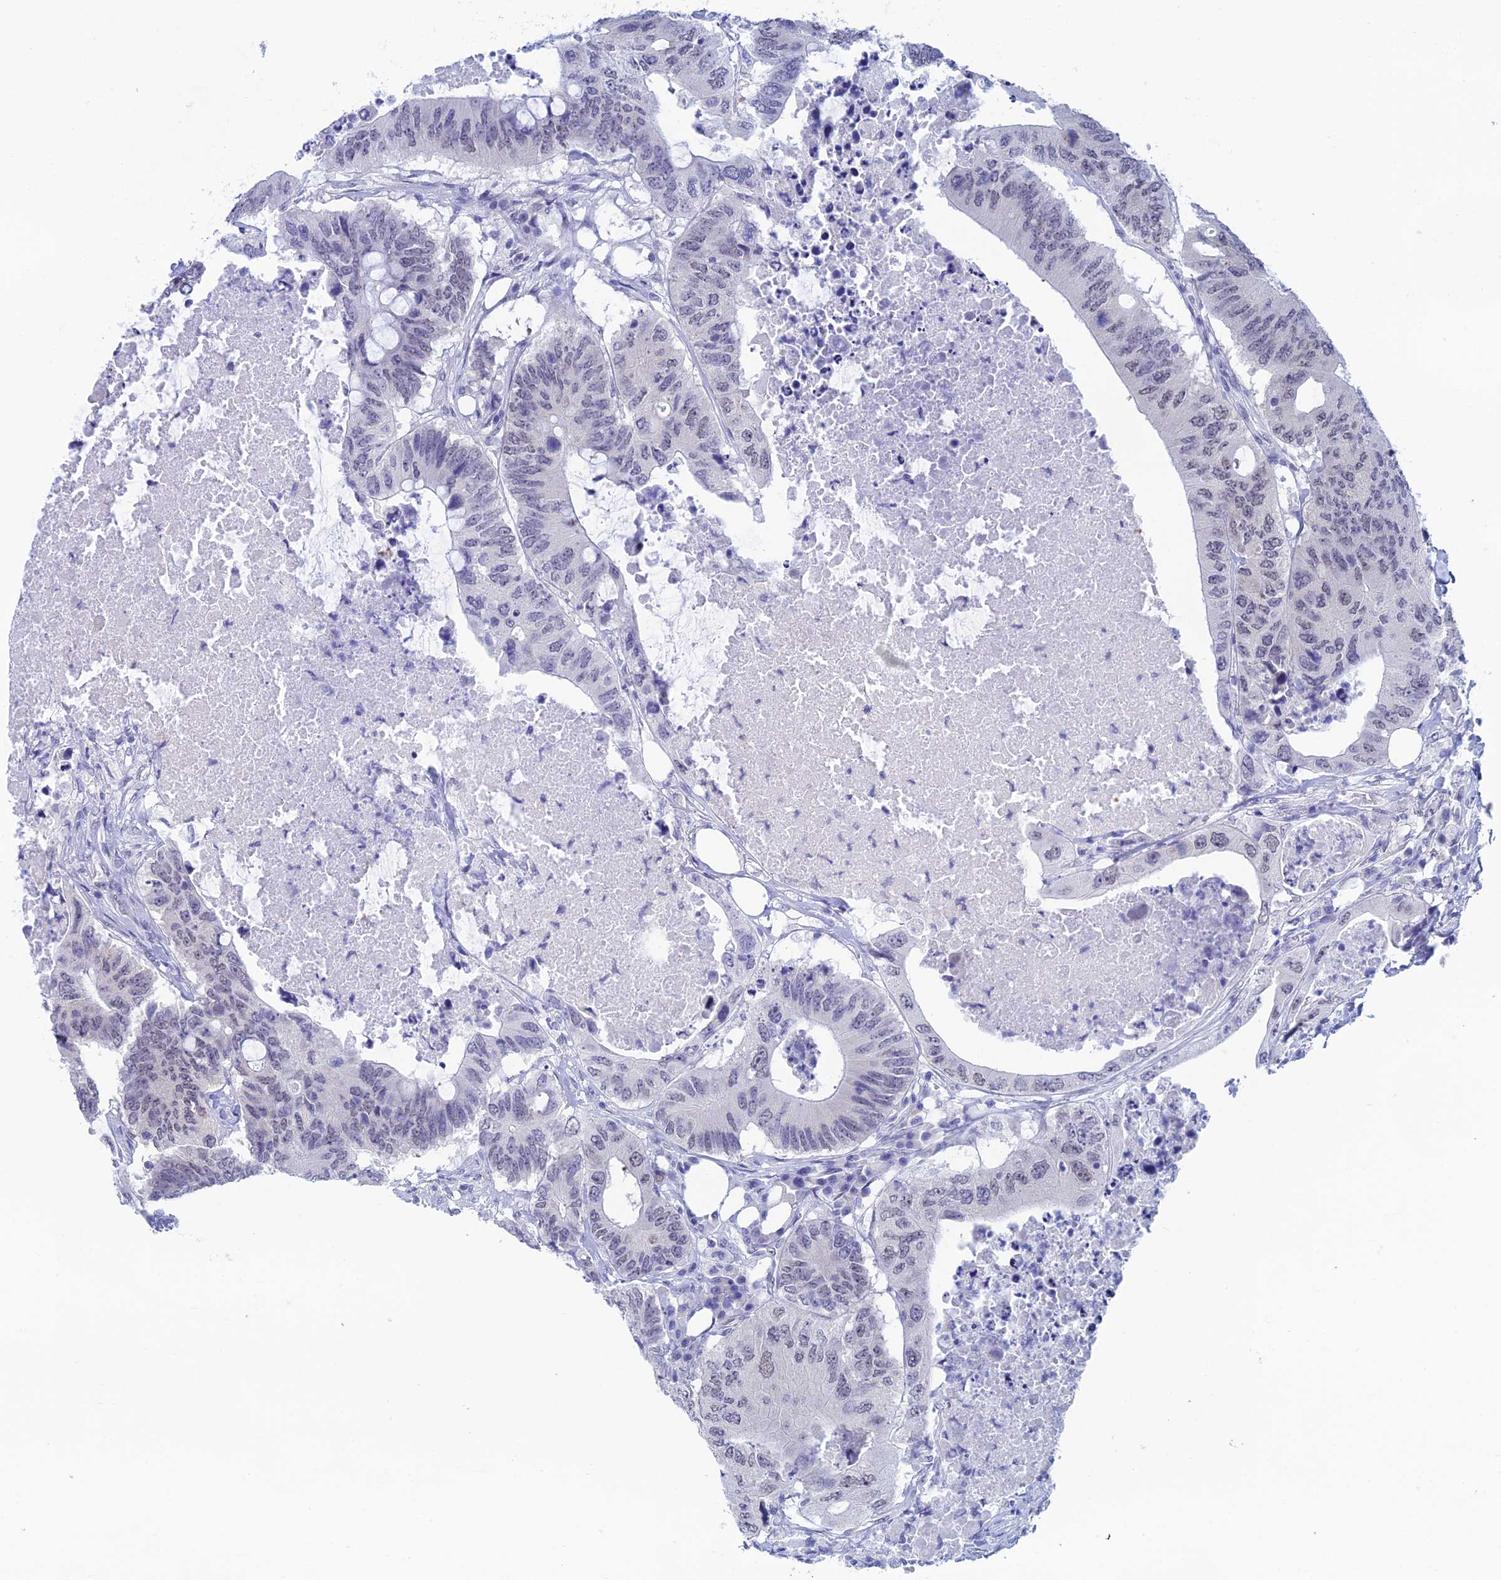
{"staining": {"intensity": "negative", "quantity": "none", "location": "none"}, "tissue": "colorectal cancer", "cell_type": "Tumor cells", "image_type": "cancer", "snomed": [{"axis": "morphology", "description": "Adenocarcinoma, NOS"}, {"axis": "topography", "description": "Colon"}], "caption": "A micrograph of adenocarcinoma (colorectal) stained for a protein displays no brown staining in tumor cells.", "gene": "NABP2", "patient": {"sex": "male", "age": 71}}